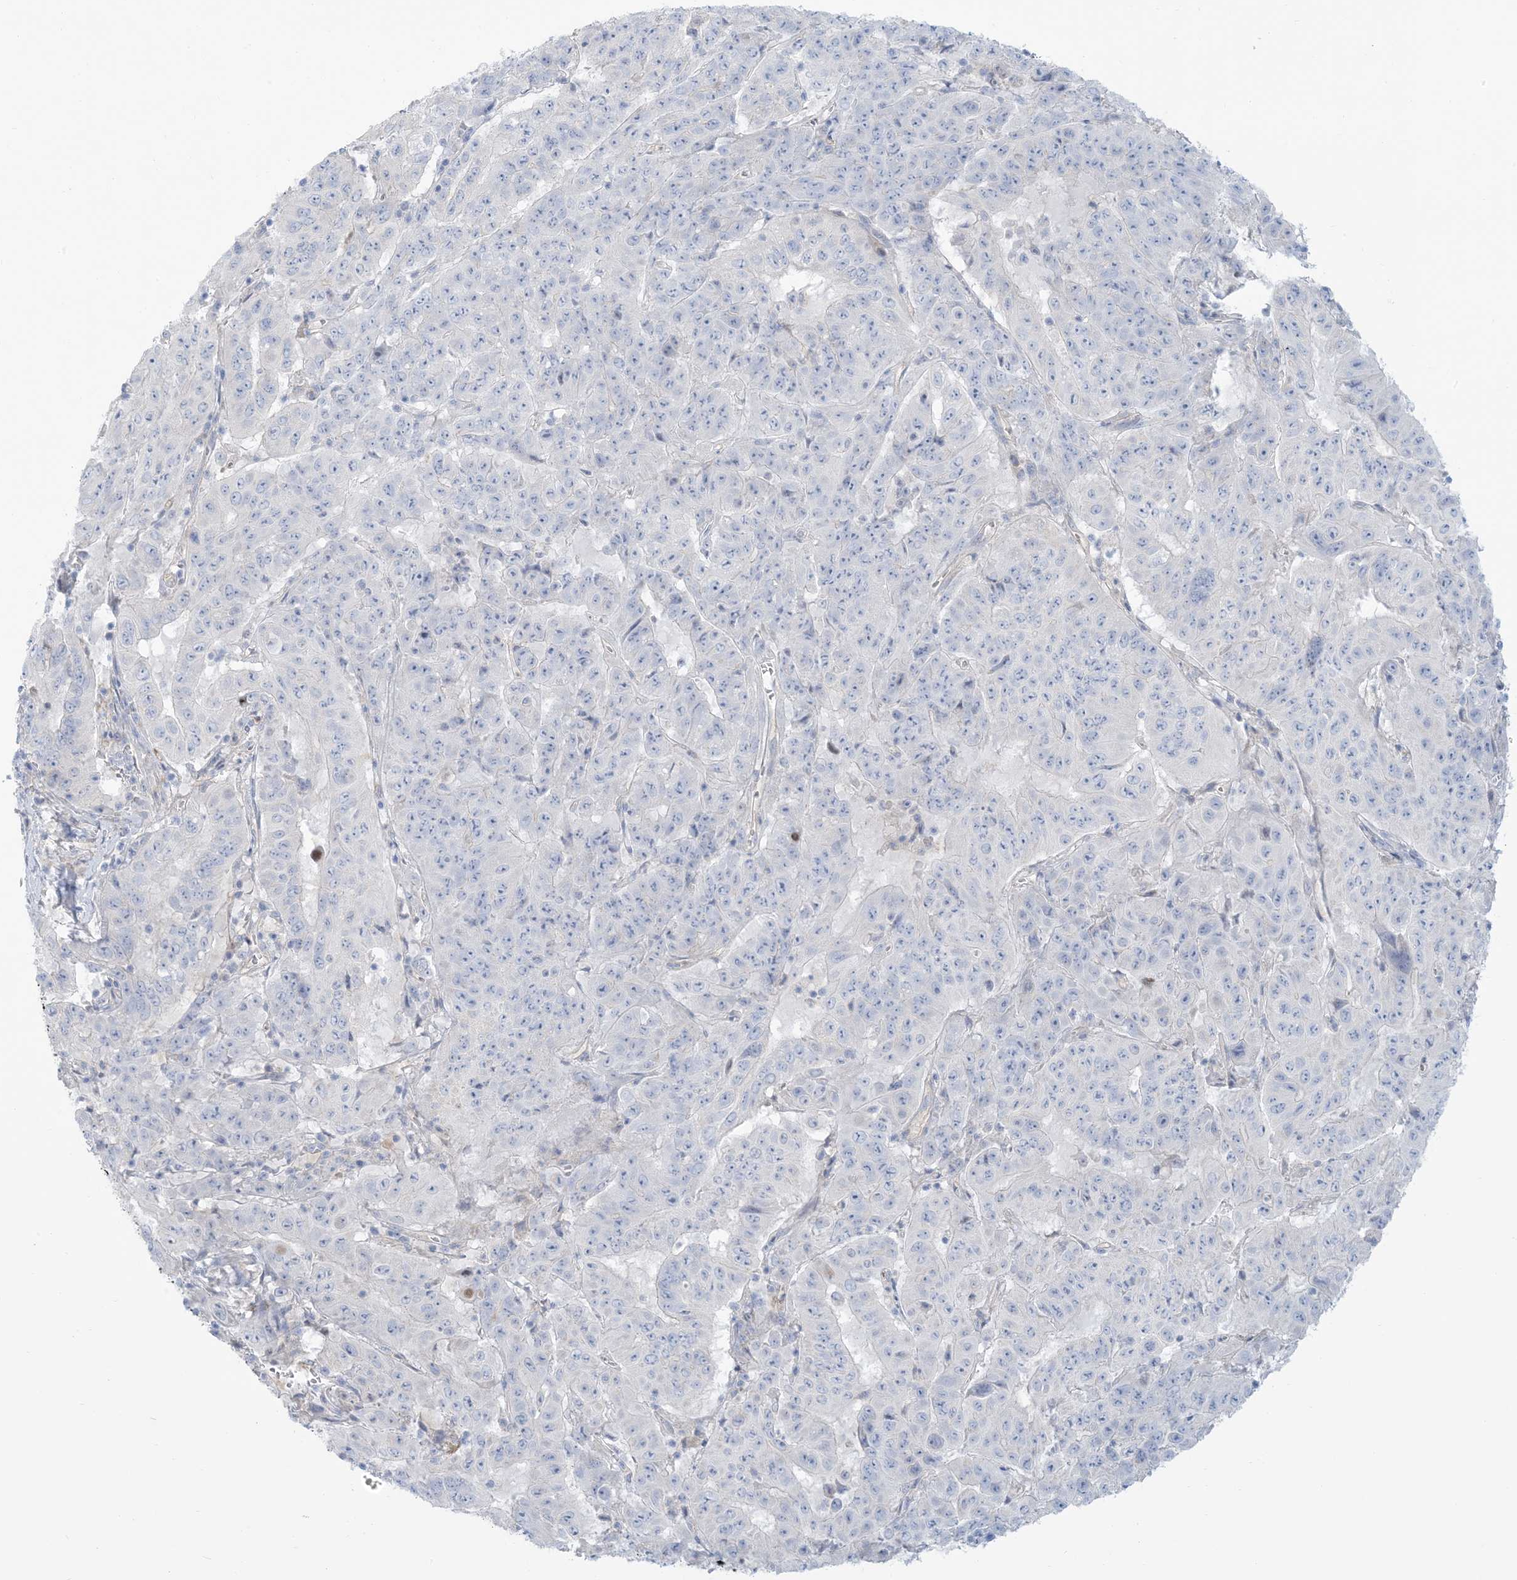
{"staining": {"intensity": "negative", "quantity": "none", "location": "none"}, "tissue": "pancreatic cancer", "cell_type": "Tumor cells", "image_type": "cancer", "snomed": [{"axis": "morphology", "description": "Adenocarcinoma, NOS"}, {"axis": "topography", "description": "Pancreas"}], "caption": "An IHC histopathology image of pancreatic cancer (adenocarcinoma) is shown. There is no staining in tumor cells of pancreatic cancer (adenocarcinoma).", "gene": "MTHFD2L", "patient": {"sex": "male", "age": 63}}